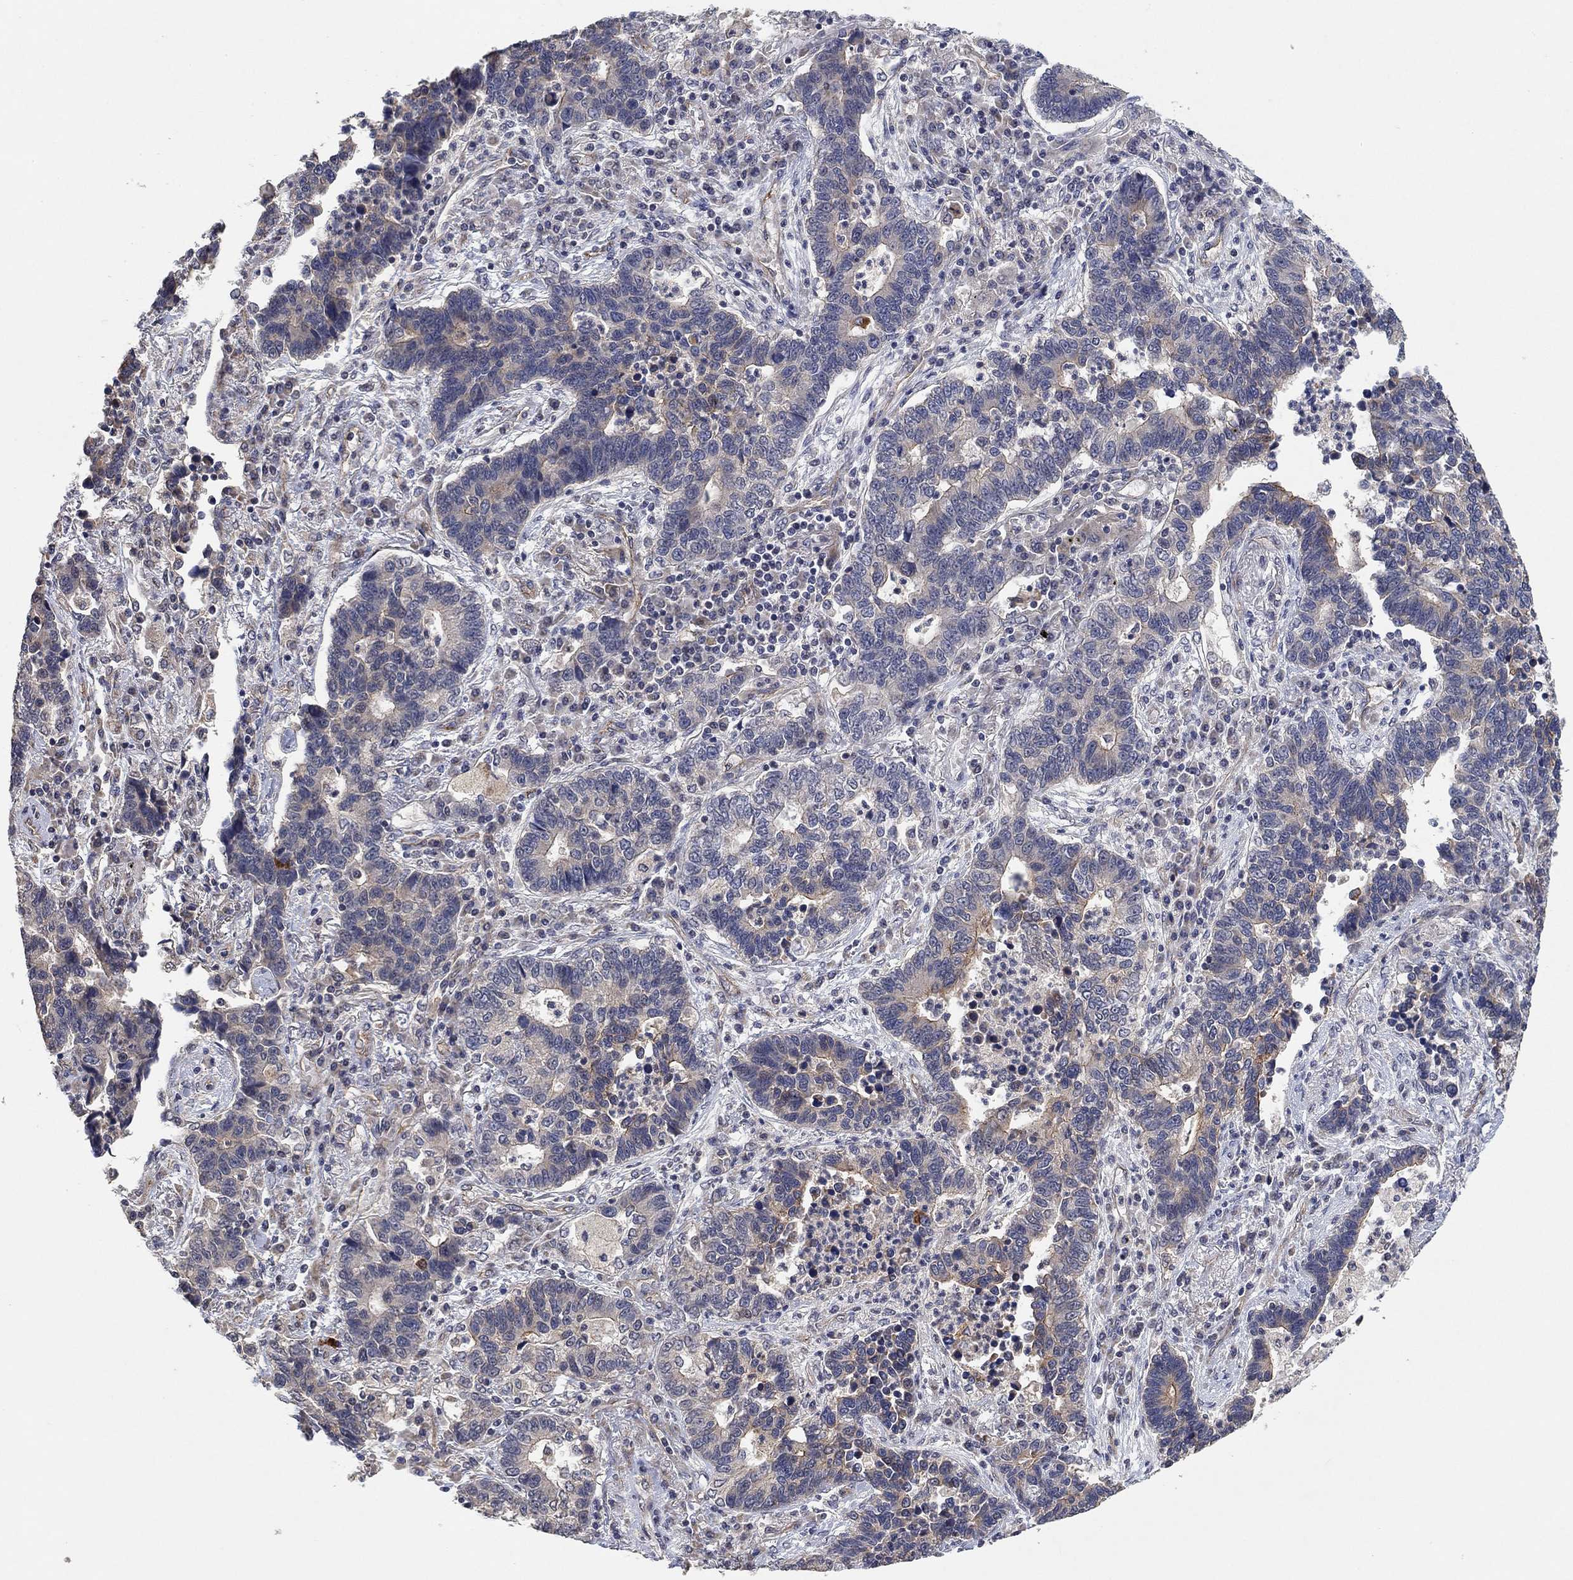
{"staining": {"intensity": "negative", "quantity": "none", "location": "none"}, "tissue": "lung cancer", "cell_type": "Tumor cells", "image_type": "cancer", "snomed": [{"axis": "morphology", "description": "Adenocarcinoma, NOS"}, {"axis": "topography", "description": "Lung"}], "caption": "There is no significant positivity in tumor cells of lung adenocarcinoma.", "gene": "MCUR1", "patient": {"sex": "female", "age": 57}}